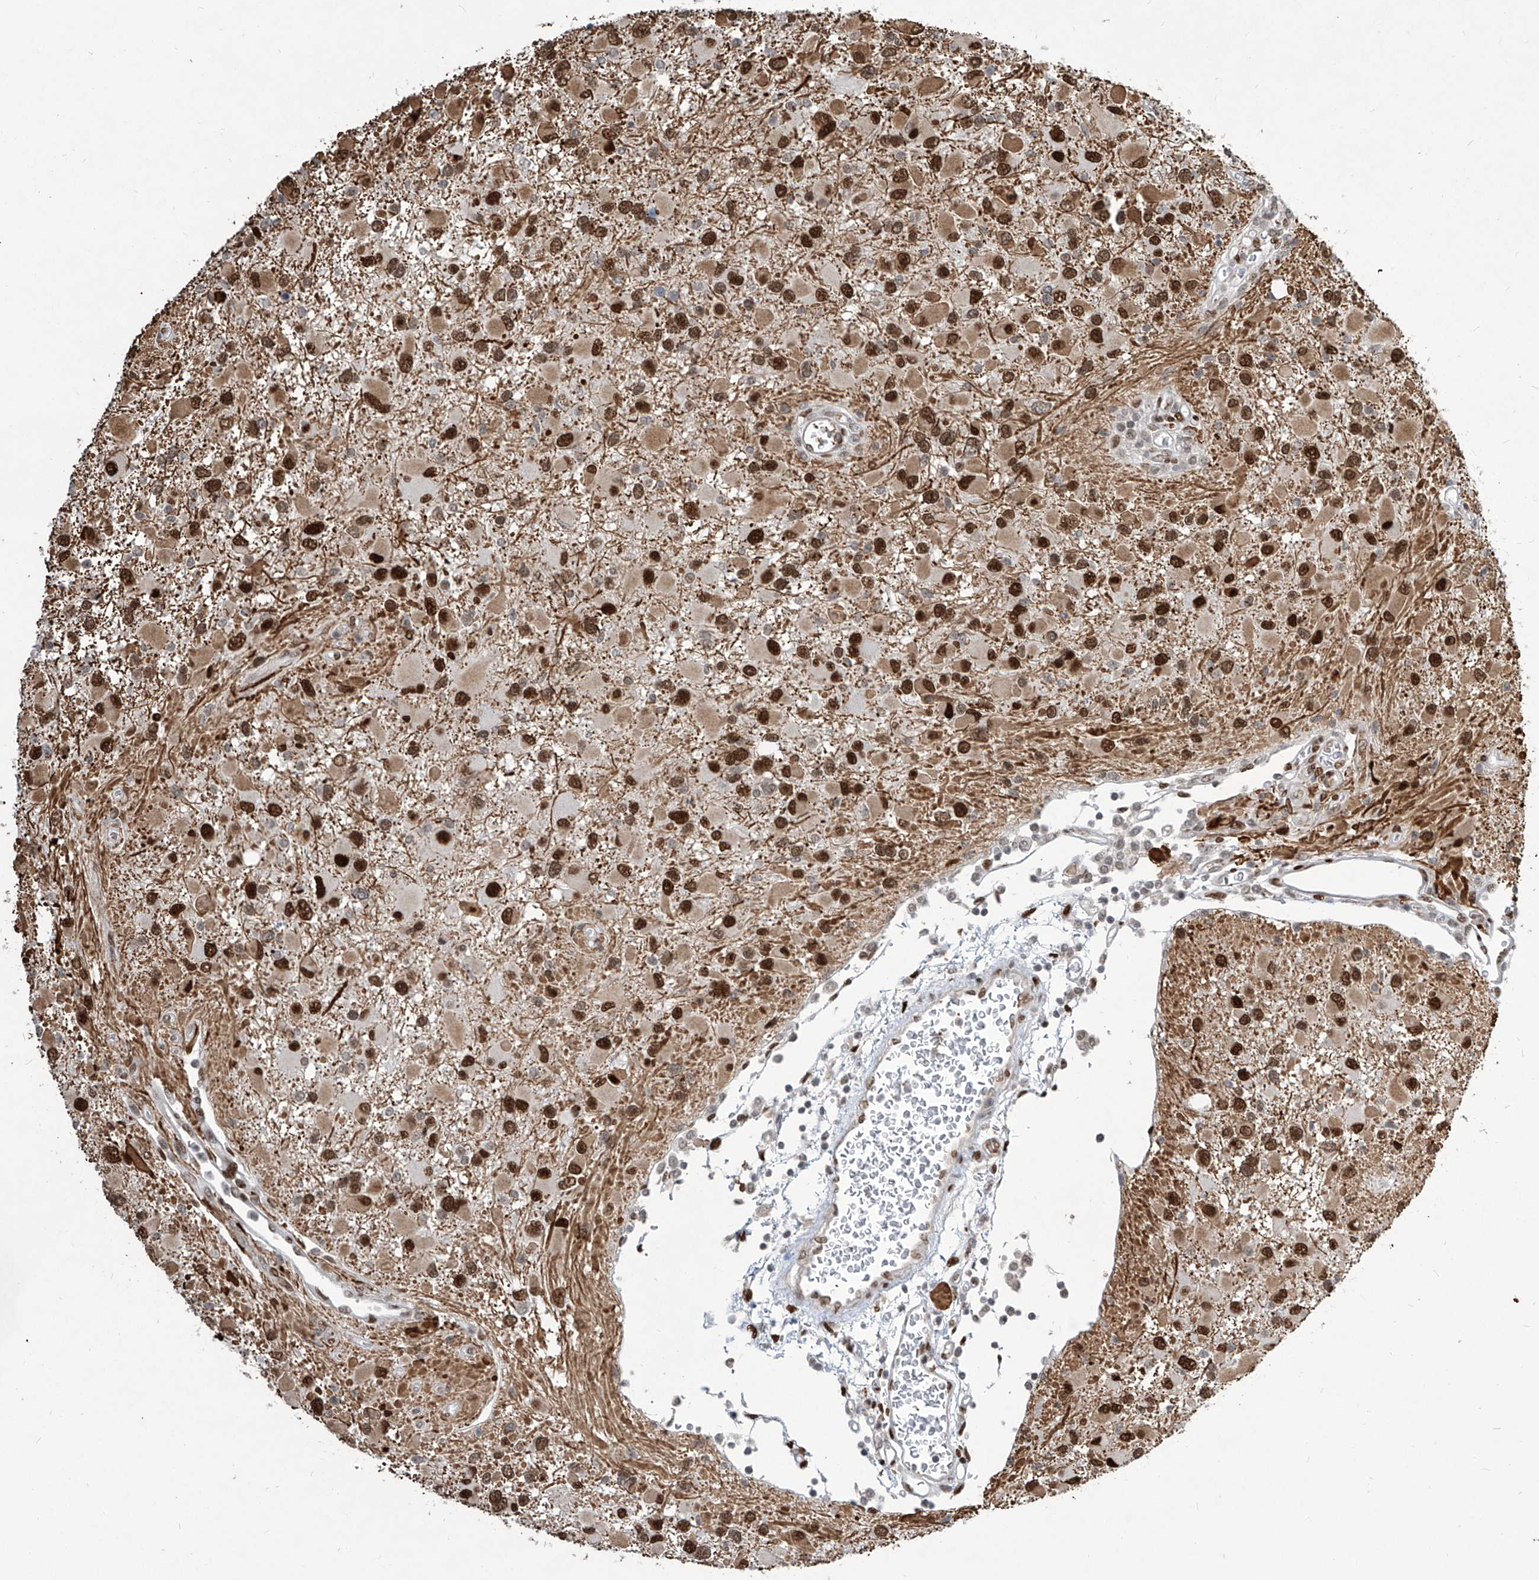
{"staining": {"intensity": "strong", "quantity": ">75%", "location": "nuclear"}, "tissue": "glioma", "cell_type": "Tumor cells", "image_type": "cancer", "snomed": [{"axis": "morphology", "description": "Glioma, malignant, High grade"}, {"axis": "topography", "description": "Brain"}], "caption": "Protein analysis of glioma tissue displays strong nuclear expression in approximately >75% of tumor cells.", "gene": "IRF2", "patient": {"sex": "male", "age": 53}}